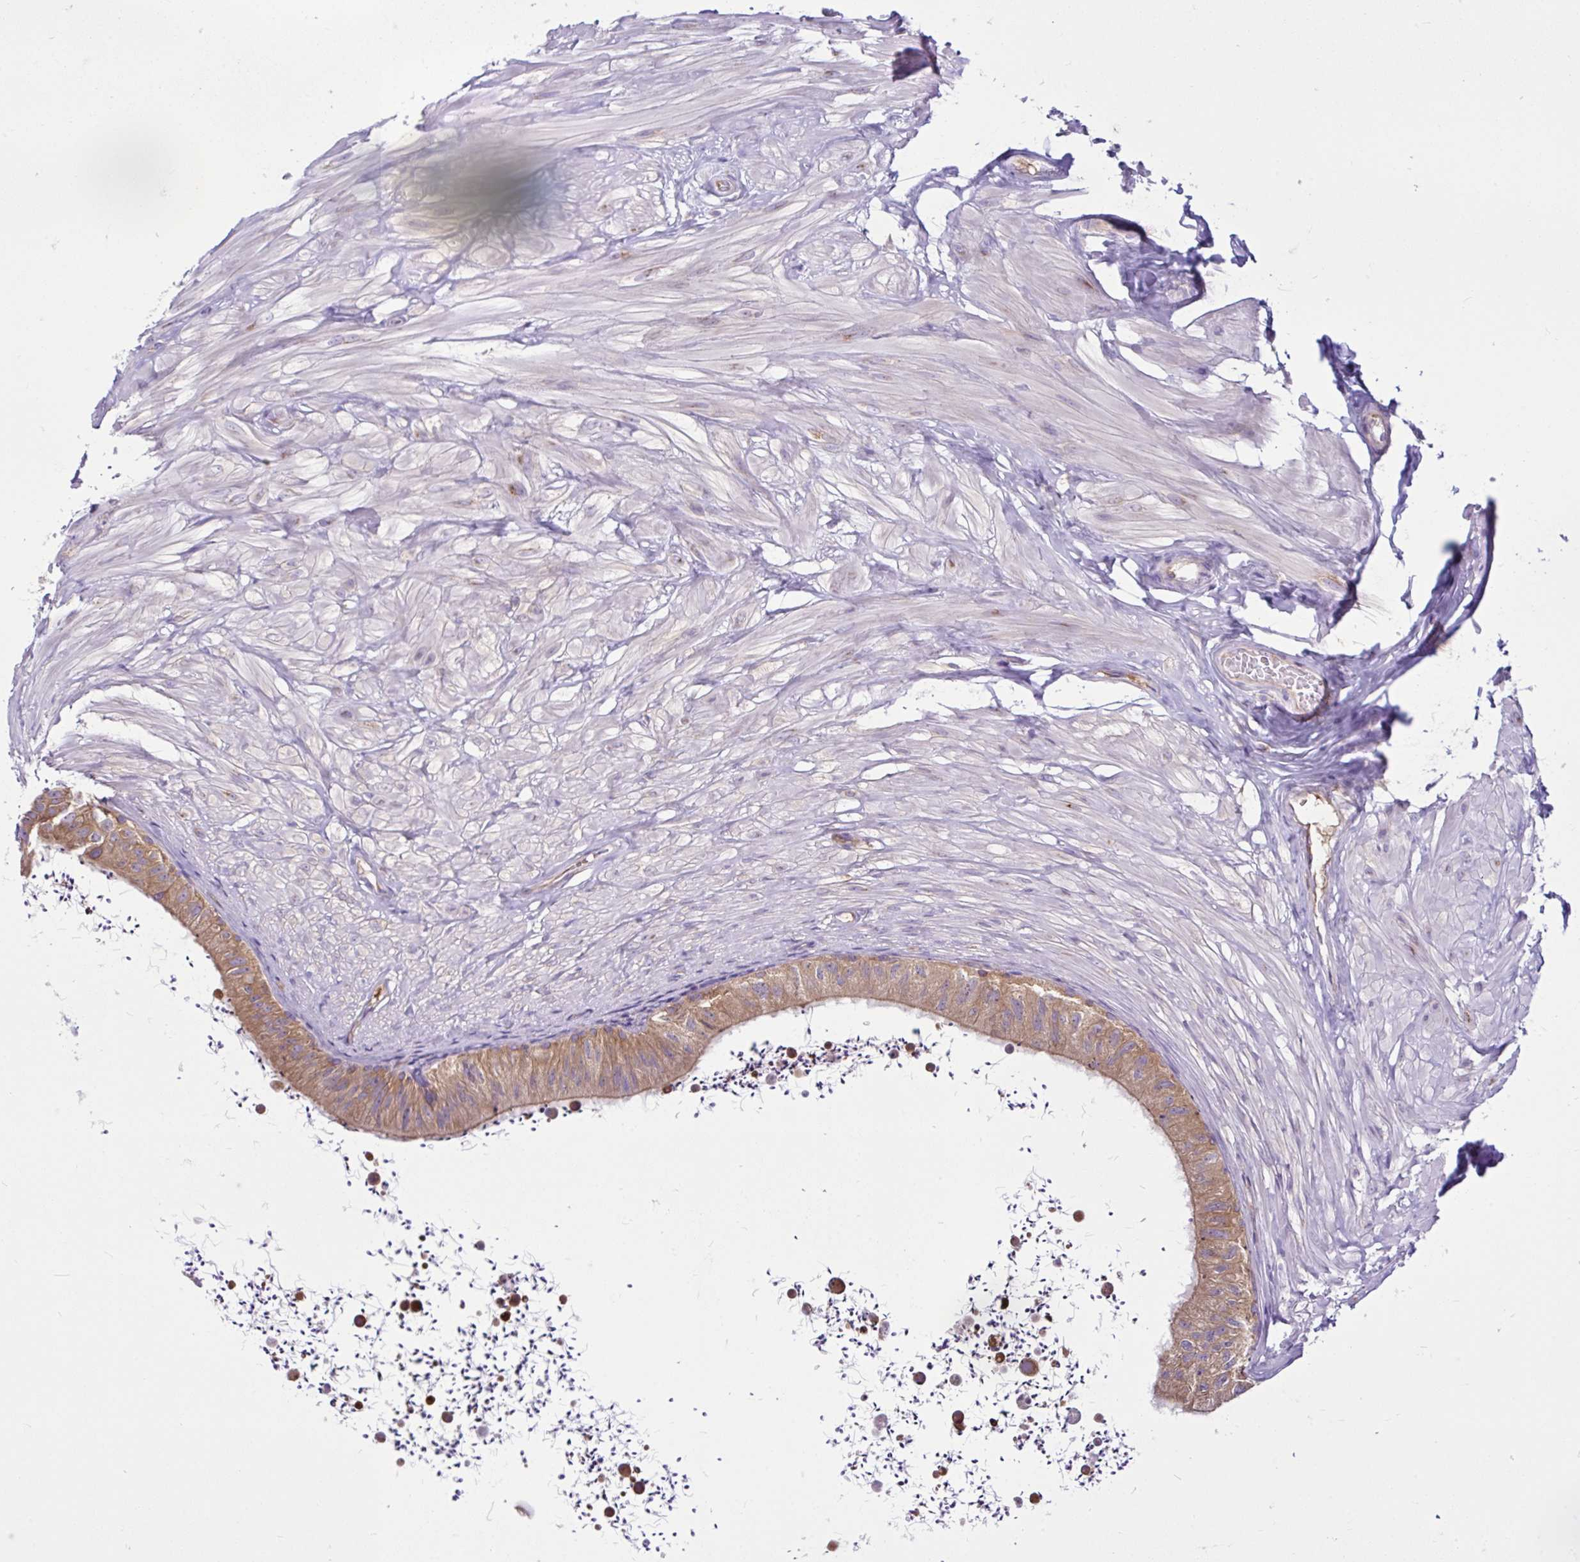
{"staining": {"intensity": "moderate", "quantity": ">75%", "location": "cytoplasmic/membranous"}, "tissue": "epididymis", "cell_type": "Glandular cells", "image_type": "normal", "snomed": [{"axis": "morphology", "description": "Normal tissue, NOS"}, {"axis": "topography", "description": "Epididymis"}, {"axis": "topography", "description": "Peripheral nerve tissue"}], "caption": "Epididymis stained for a protein (brown) reveals moderate cytoplasmic/membranous positive staining in about >75% of glandular cells.", "gene": "LARS1", "patient": {"sex": "male", "age": 32}}